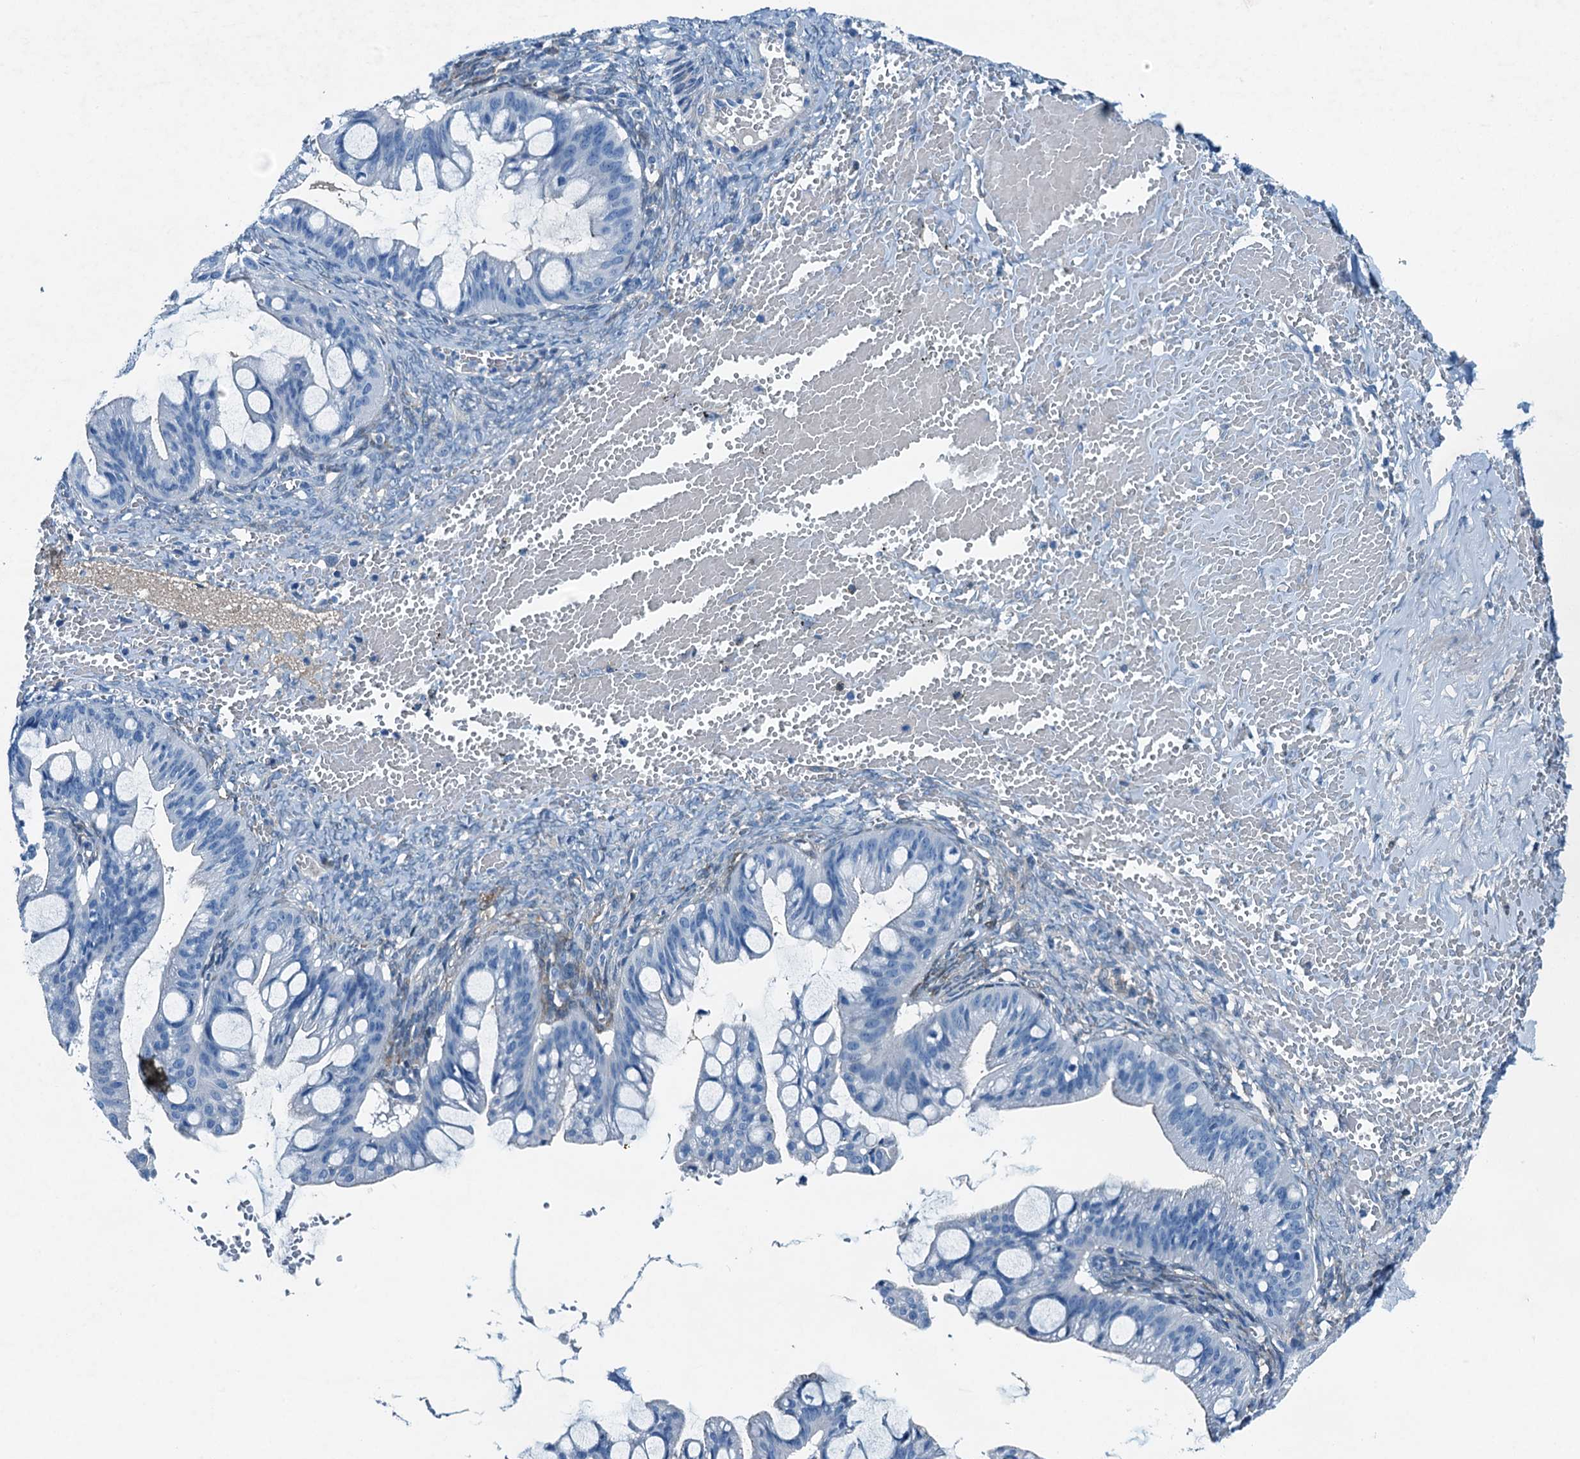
{"staining": {"intensity": "negative", "quantity": "none", "location": "none"}, "tissue": "ovarian cancer", "cell_type": "Tumor cells", "image_type": "cancer", "snomed": [{"axis": "morphology", "description": "Cystadenocarcinoma, mucinous, NOS"}, {"axis": "topography", "description": "Ovary"}], "caption": "Tumor cells are negative for brown protein staining in ovarian cancer (mucinous cystadenocarcinoma).", "gene": "RAB3IL1", "patient": {"sex": "female", "age": 73}}